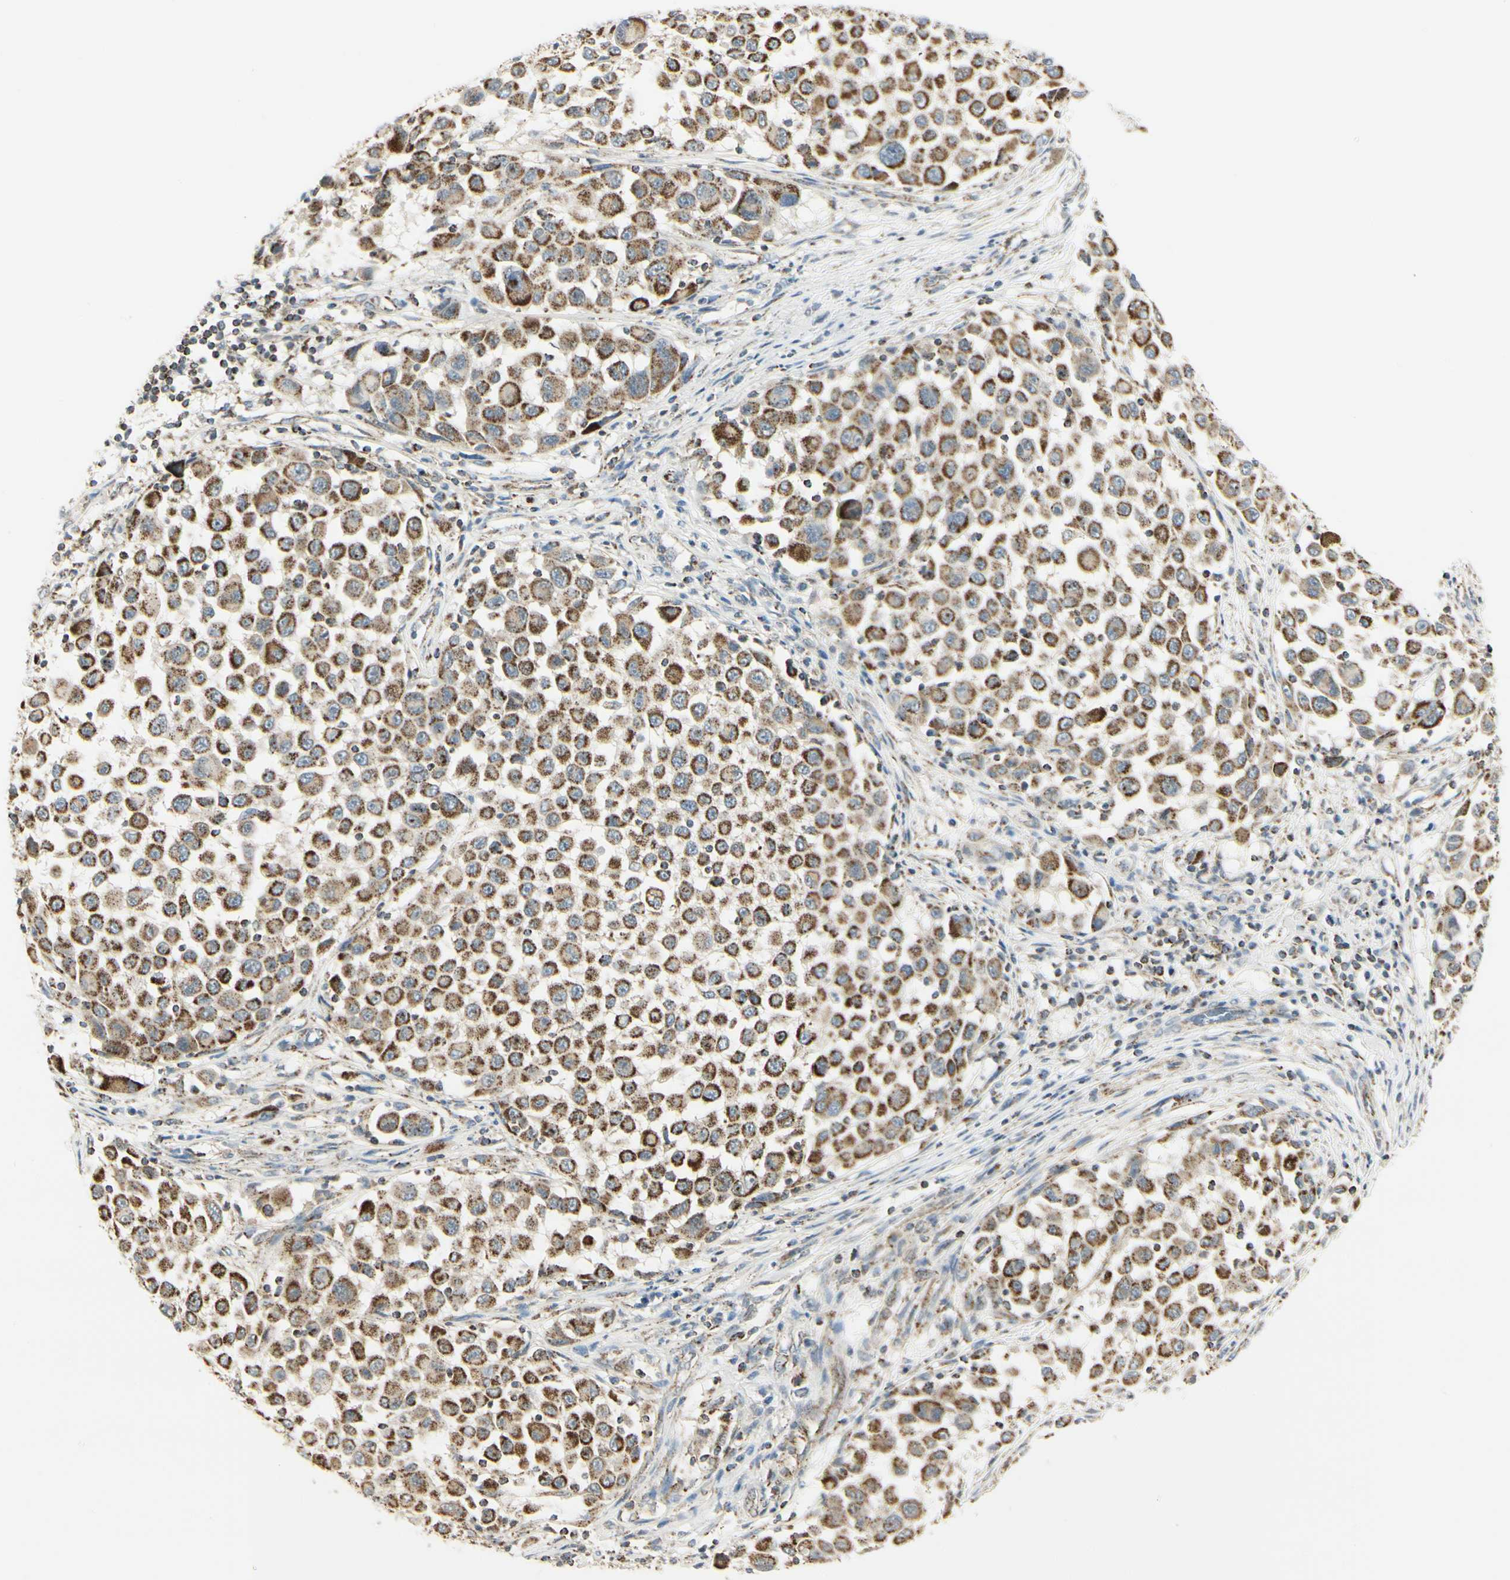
{"staining": {"intensity": "strong", "quantity": ">75%", "location": "cytoplasmic/membranous"}, "tissue": "melanoma", "cell_type": "Tumor cells", "image_type": "cancer", "snomed": [{"axis": "morphology", "description": "Malignant melanoma, Metastatic site"}, {"axis": "topography", "description": "Lymph node"}], "caption": "Malignant melanoma (metastatic site) tissue exhibits strong cytoplasmic/membranous expression in about >75% of tumor cells", "gene": "ANKS6", "patient": {"sex": "male", "age": 61}}